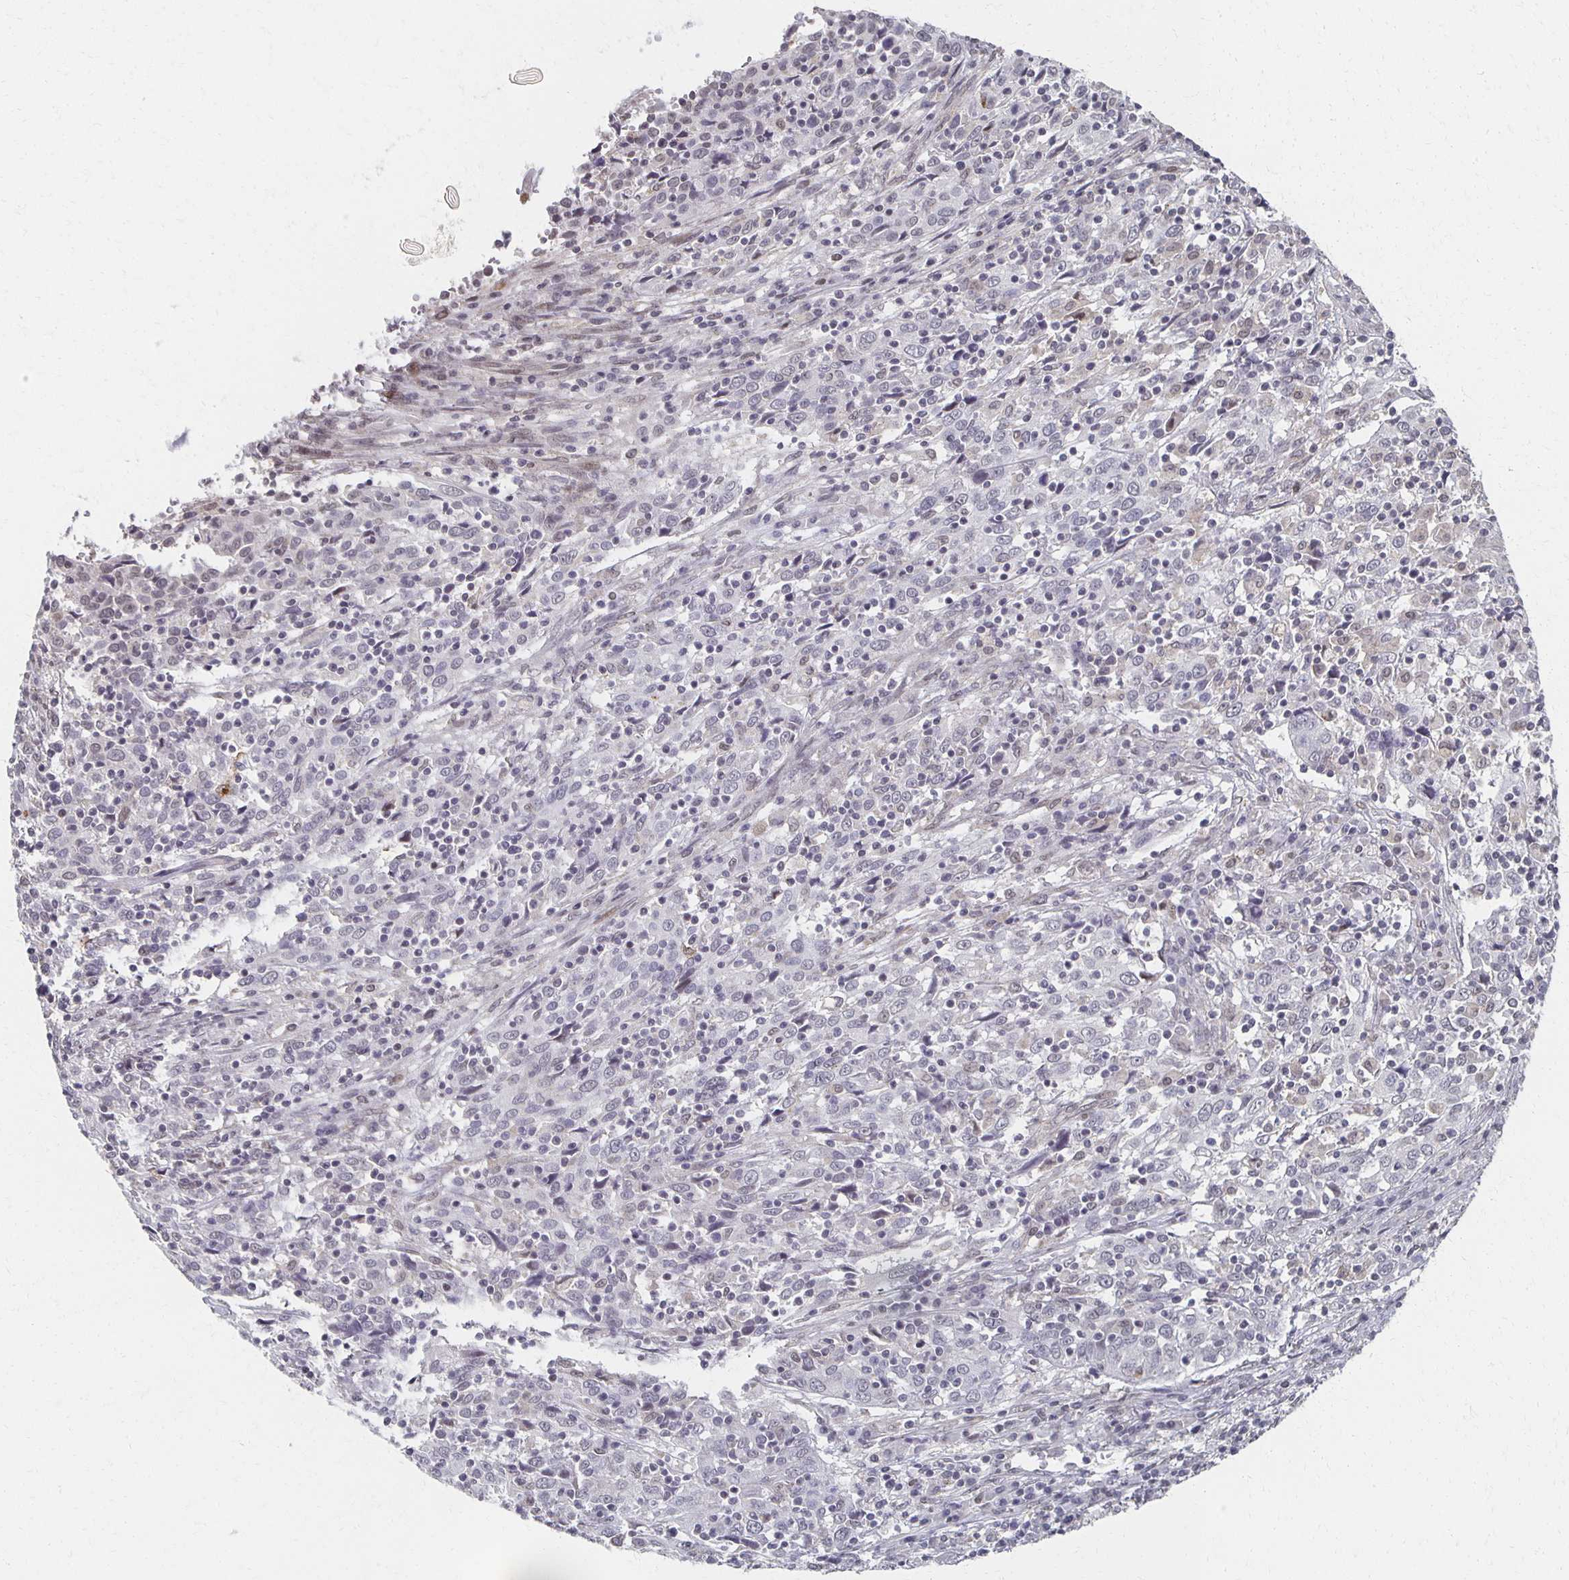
{"staining": {"intensity": "negative", "quantity": "none", "location": "none"}, "tissue": "cervical cancer", "cell_type": "Tumor cells", "image_type": "cancer", "snomed": [{"axis": "morphology", "description": "Squamous cell carcinoma, NOS"}, {"axis": "topography", "description": "Cervix"}], "caption": "IHC histopathology image of neoplastic tissue: squamous cell carcinoma (cervical) stained with DAB shows no significant protein positivity in tumor cells. (Brightfield microscopy of DAB immunohistochemistry at high magnification).", "gene": "DAB1", "patient": {"sex": "female", "age": 46}}